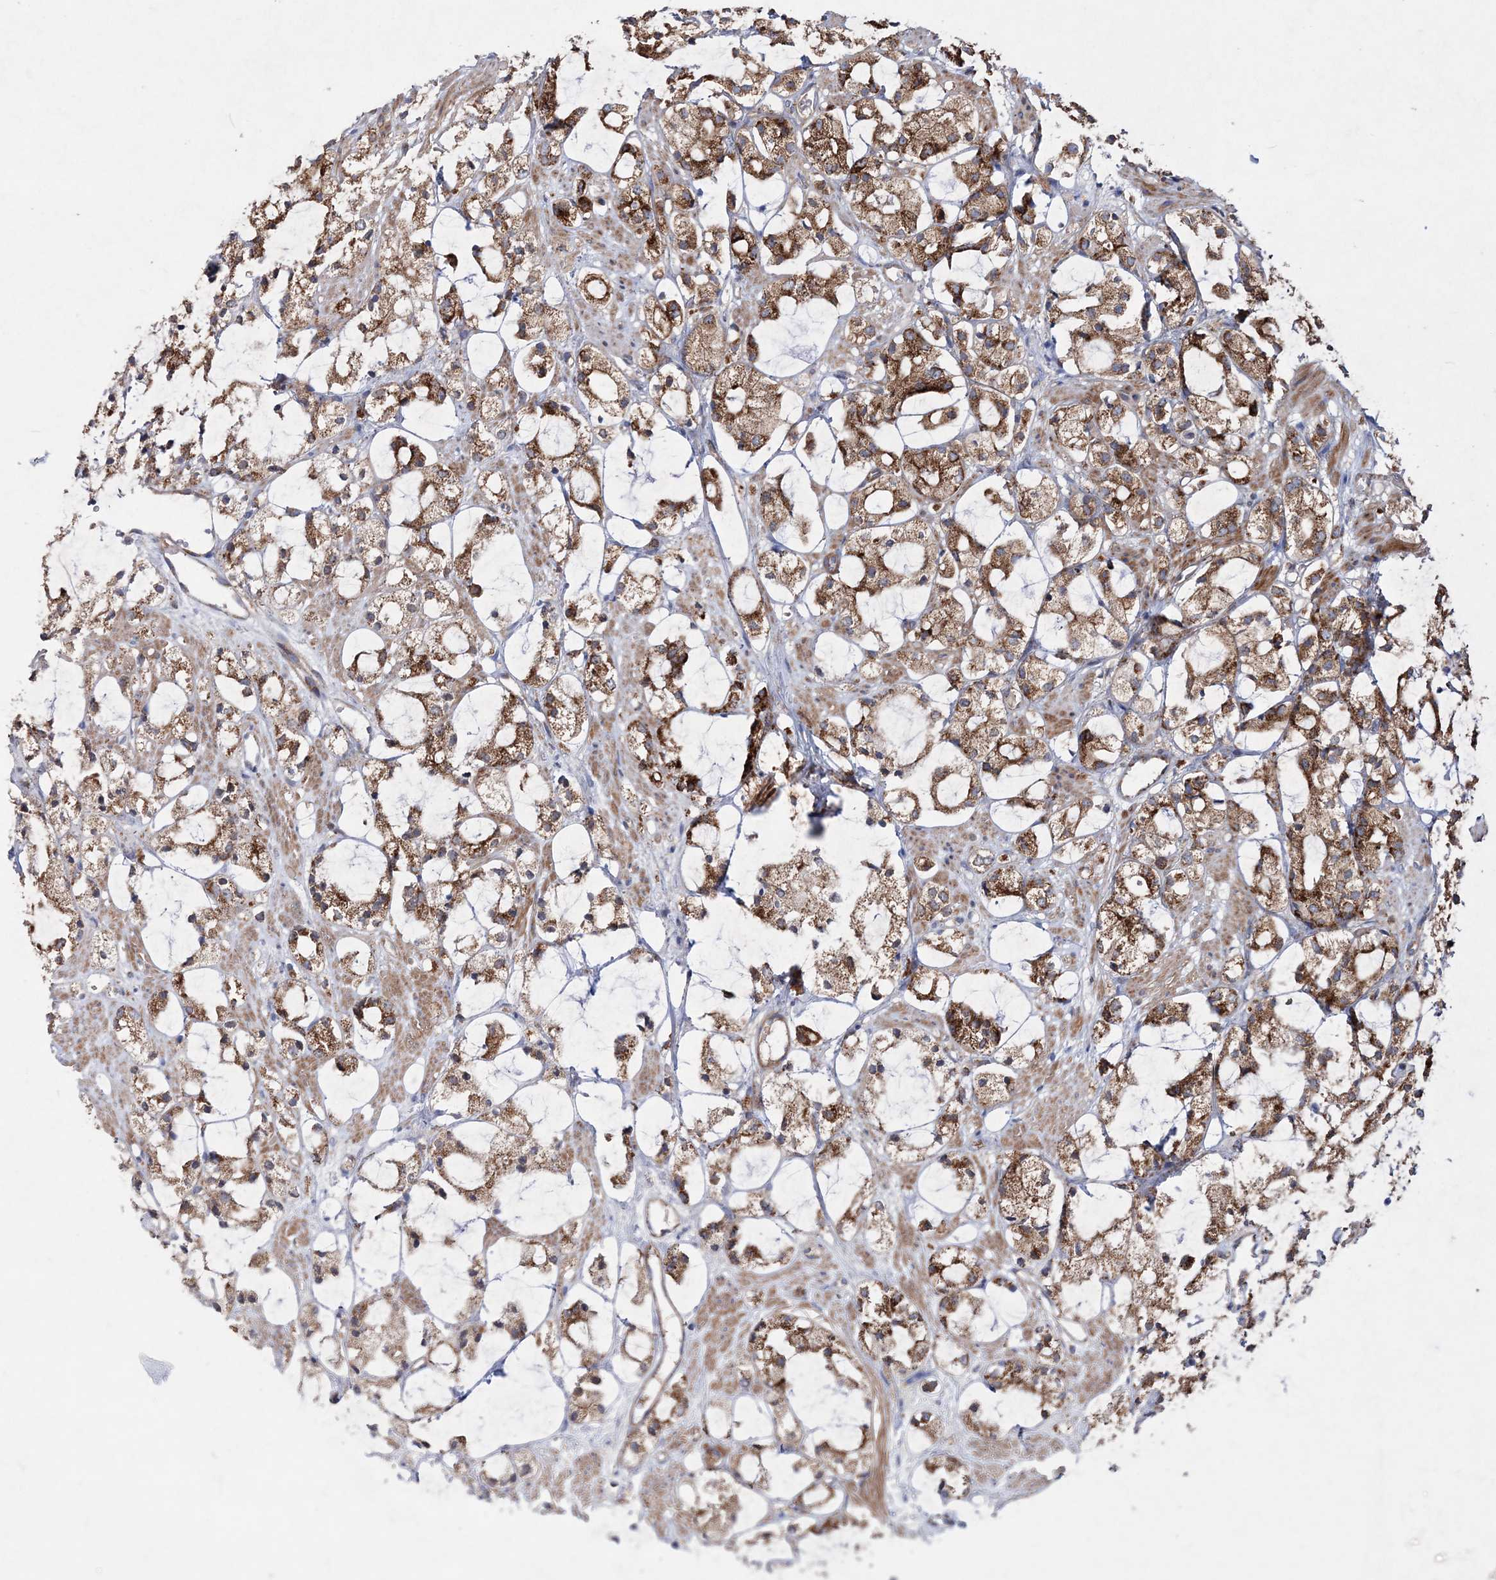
{"staining": {"intensity": "moderate", "quantity": ">75%", "location": "cytoplasmic/membranous"}, "tissue": "prostate cancer", "cell_type": "Tumor cells", "image_type": "cancer", "snomed": [{"axis": "morphology", "description": "Adenocarcinoma, High grade"}, {"axis": "topography", "description": "Prostate"}], "caption": "High-power microscopy captured an immunohistochemistry photomicrograph of prostate cancer (high-grade adenocarcinoma), revealing moderate cytoplasmic/membranous positivity in approximately >75% of tumor cells.", "gene": "NGLY1", "patient": {"sex": "male", "age": 85}}